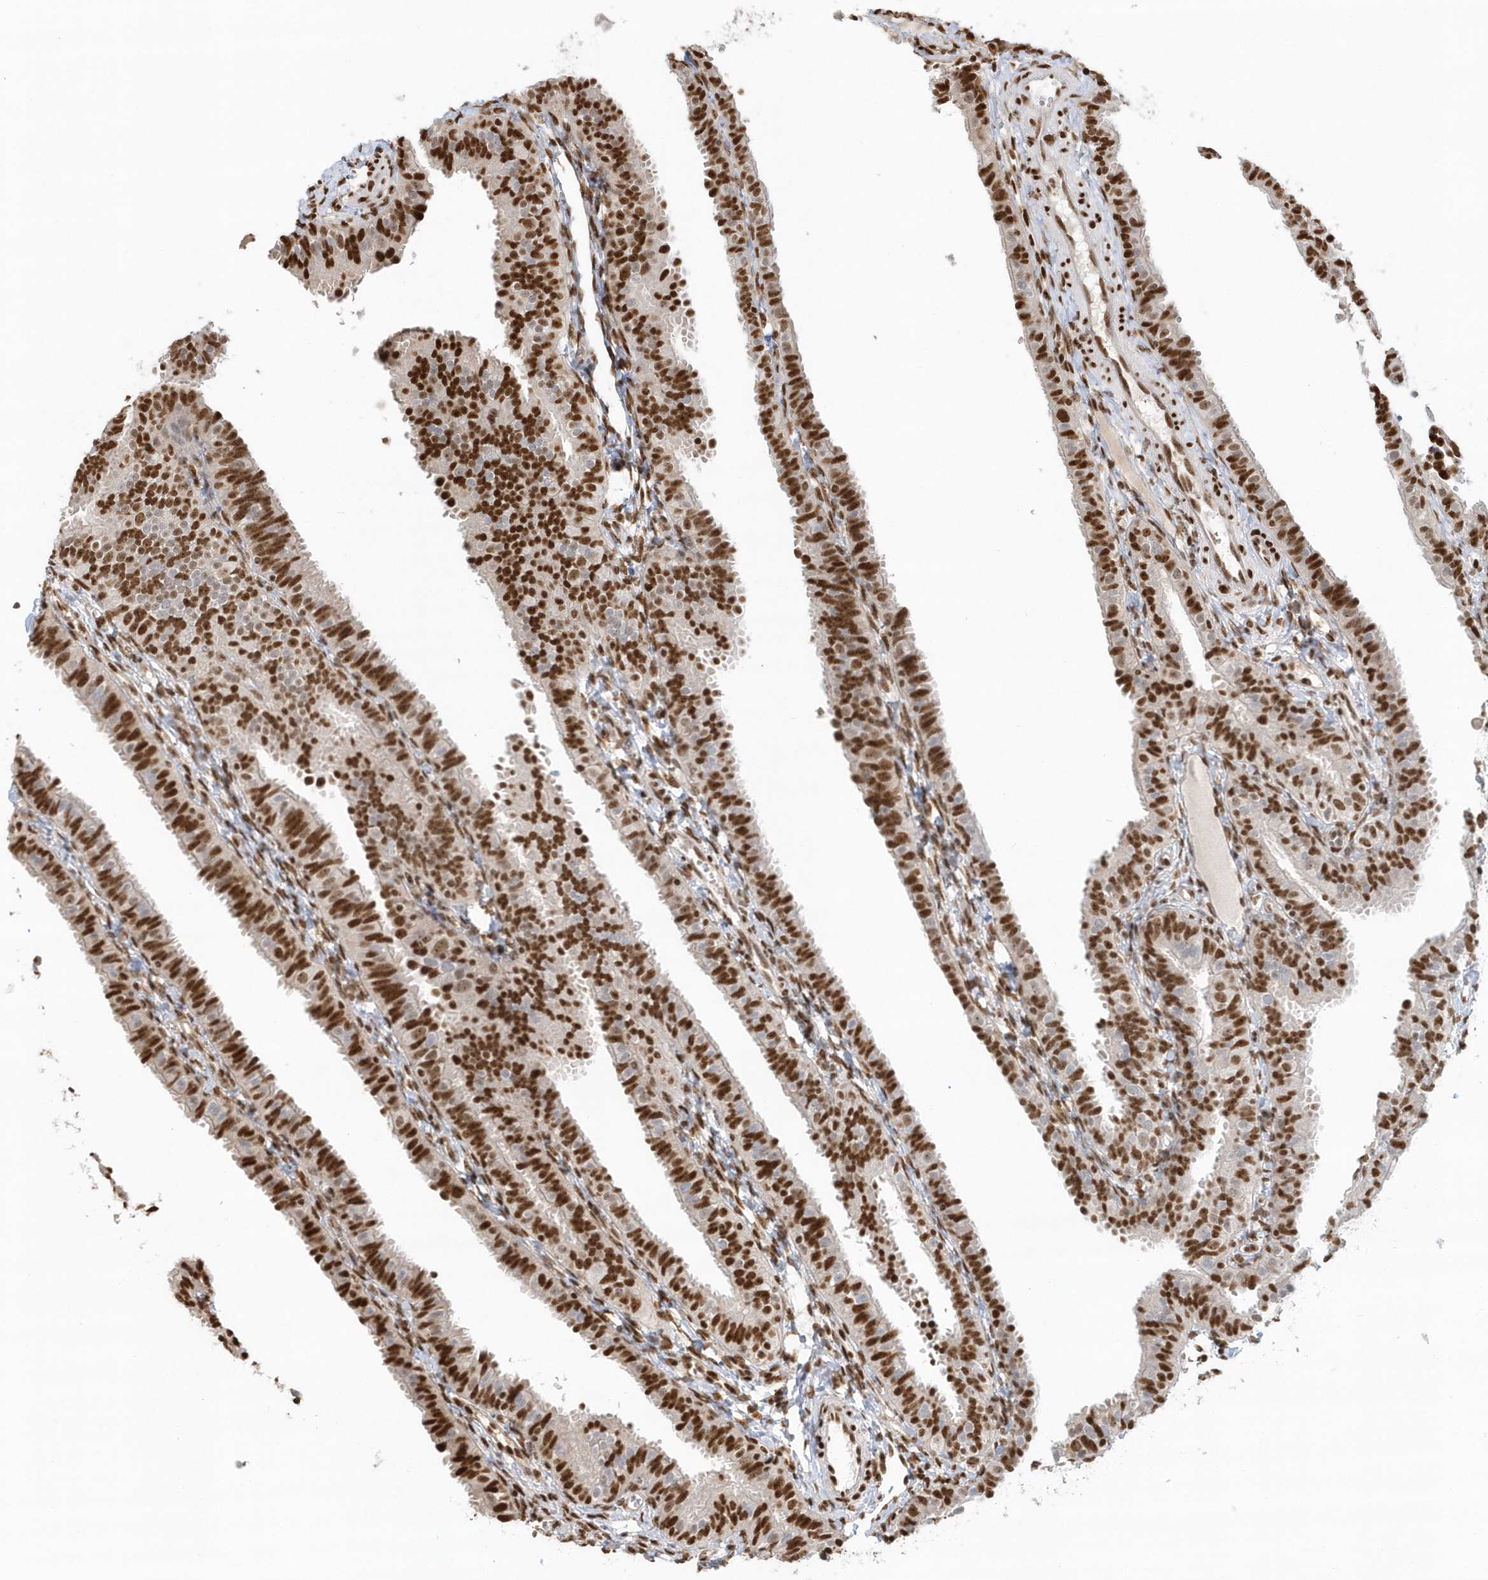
{"staining": {"intensity": "strong", "quantity": ">75%", "location": "nuclear"}, "tissue": "fallopian tube", "cell_type": "Glandular cells", "image_type": "normal", "snomed": [{"axis": "morphology", "description": "Normal tissue, NOS"}, {"axis": "topography", "description": "Fallopian tube"}], "caption": "Protein expression analysis of normal human fallopian tube reveals strong nuclear staining in about >75% of glandular cells. (DAB = brown stain, brightfield microscopy at high magnification).", "gene": "SUMO2", "patient": {"sex": "female", "age": 35}}